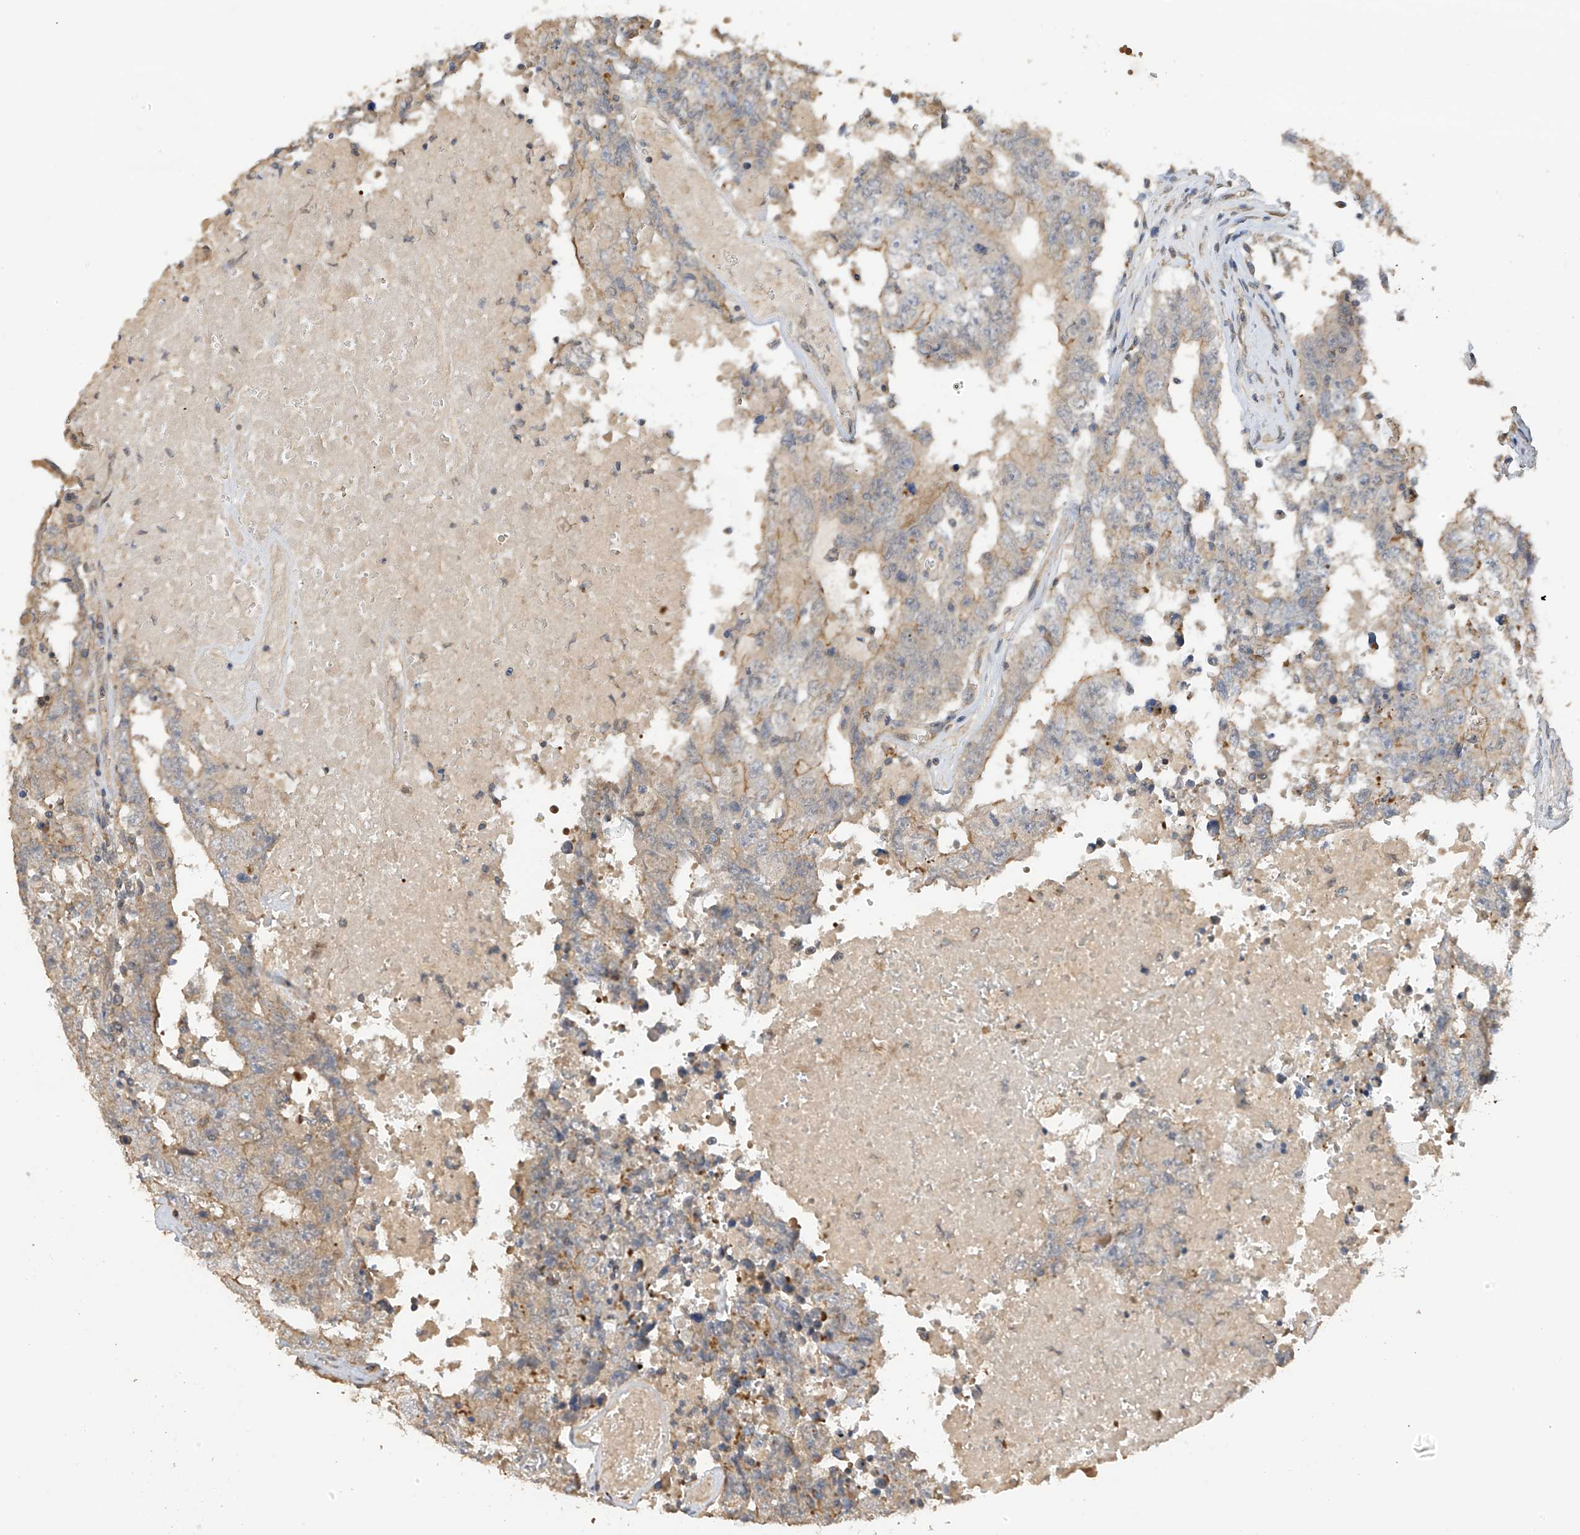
{"staining": {"intensity": "moderate", "quantity": "<25%", "location": "cytoplasmic/membranous"}, "tissue": "testis cancer", "cell_type": "Tumor cells", "image_type": "cancer", "snomed": [{"axis": "morphology", "description": "Carcinoma, Embryonal, NOS"}, {"axis": "topography", "description": "Testis"}], "caption": "Protein analysis of testis cancer (embryonal carcinoma) tissue exhibits moderate cytoplasmic/membranous positivity in about <25% of tumor cells. Using DAB (brown) and hematoxylin (blue) stains, captured at high magnification using brightfield microscopy.", "gene": "REC8", "patient": {"sex": "male", "age": 26}}